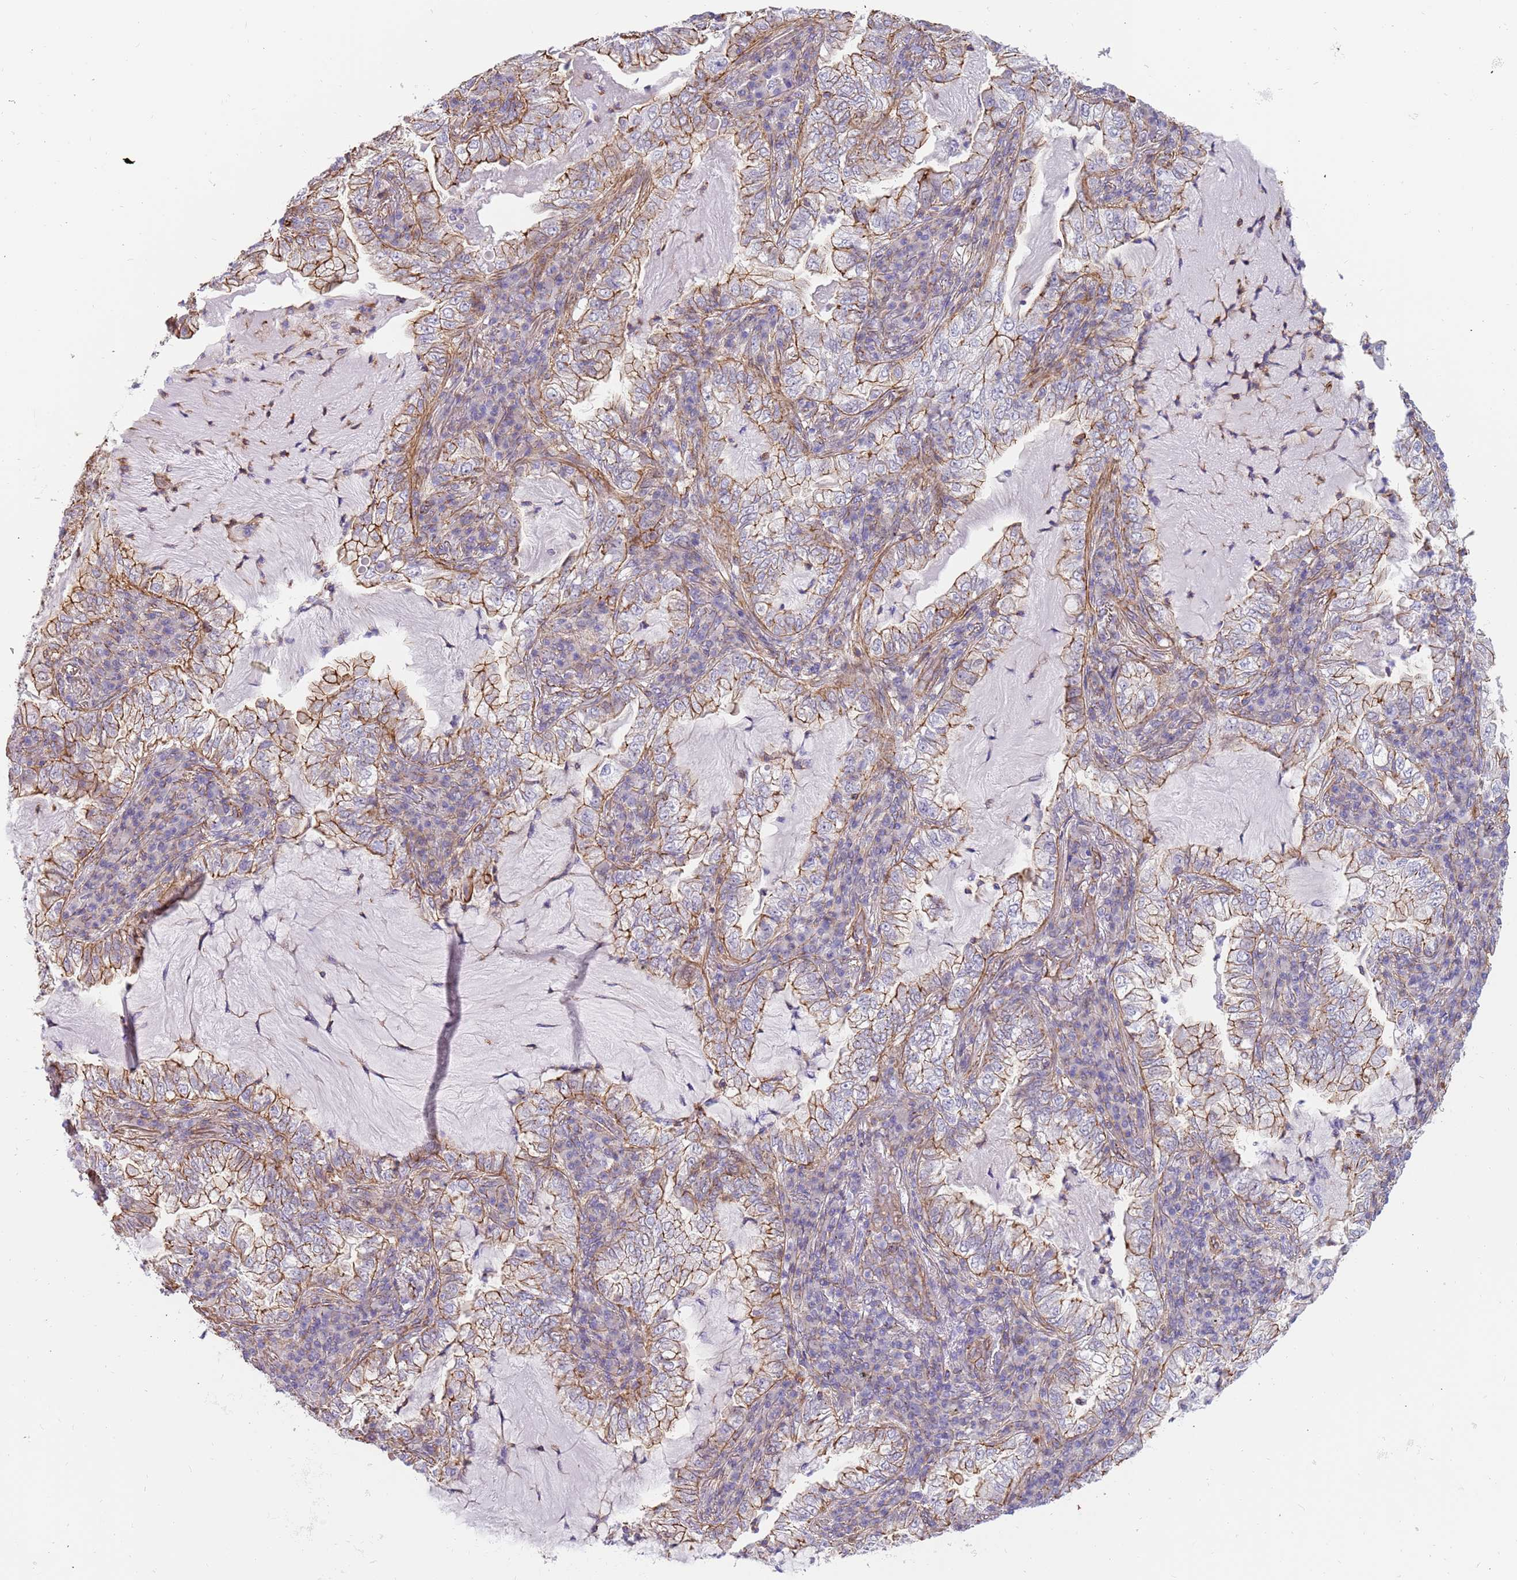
{"staining": {"intensity": "moderate", "quantity": ">75%", "location": "cytoplasmic/membranous"}, "tissue": "lung cancer", "cell_type": "Tumor cells", "image_type": "cancer", "snomed": [{"axis": "morphology", "description": "Adenocarcinoma, NOS"}, {"axis": "topography", "description": "Lung"}], "caption": "Tumor cells show medium levels of moderate cytoplasmic/membranous expression in approximately >75% of cells in human lung cancer.", "gene": "GFRAL", "patient": {"sex": "female", "age": 73}}